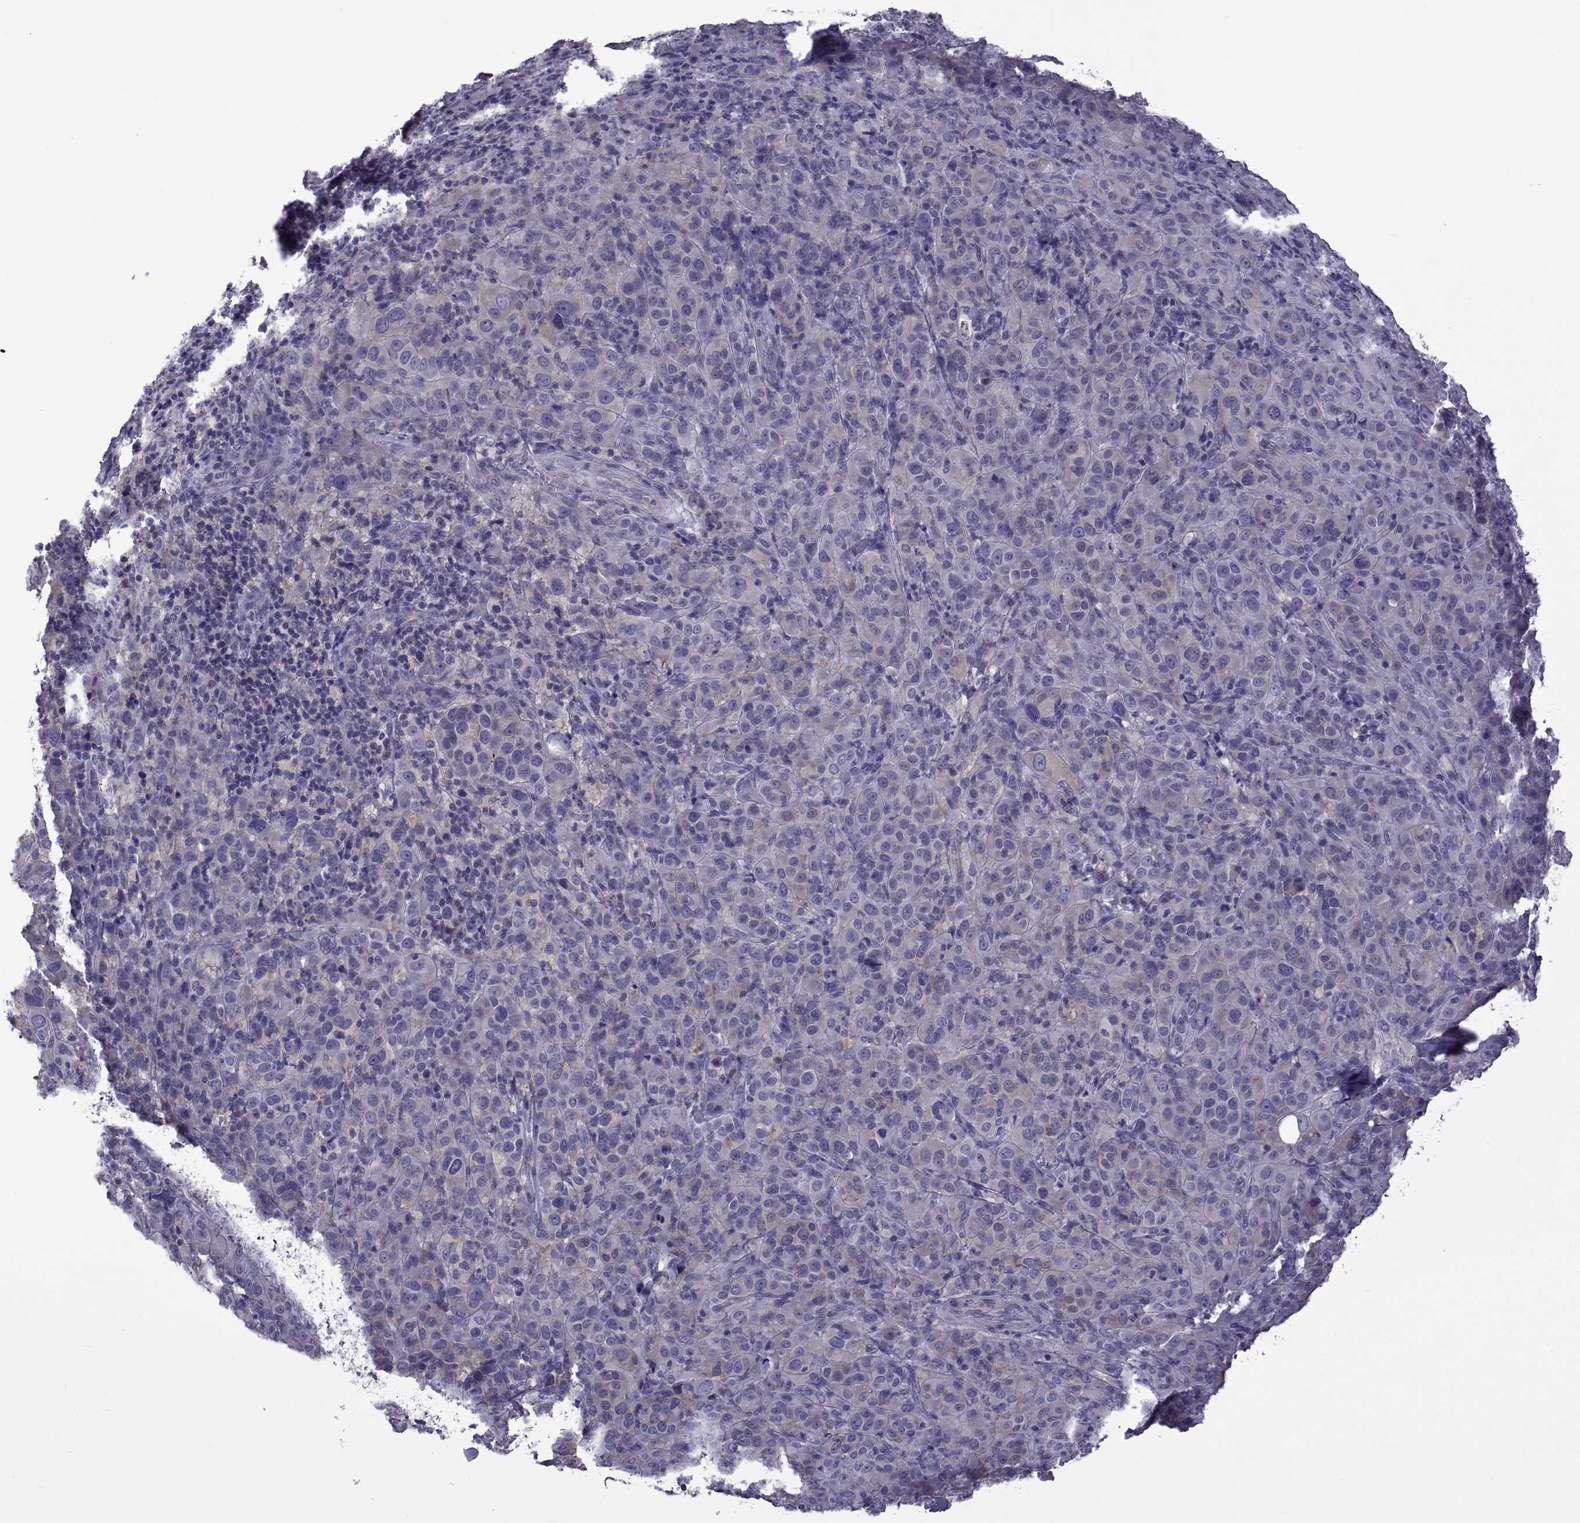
{"staining": {"intensity": "weak", "quantity": "<25%", "location": "cytoplasmic/membranous"}, "tissue": "melanoma", "cell_type": "Tumor cells", "image_type": "cancer", "snomed": [{"axis": "morphology", "description": "Malignant melanoma, NOS"}, {"axis": "topography", "description": "Skin"}], "caption": "This is an immunohistochemistry (IHC) histopathology image of human malignant melanoma. There is no positivity in tumor cells.", "gene": "TMC3", "patient": {"sex": "female", "age": 87}}